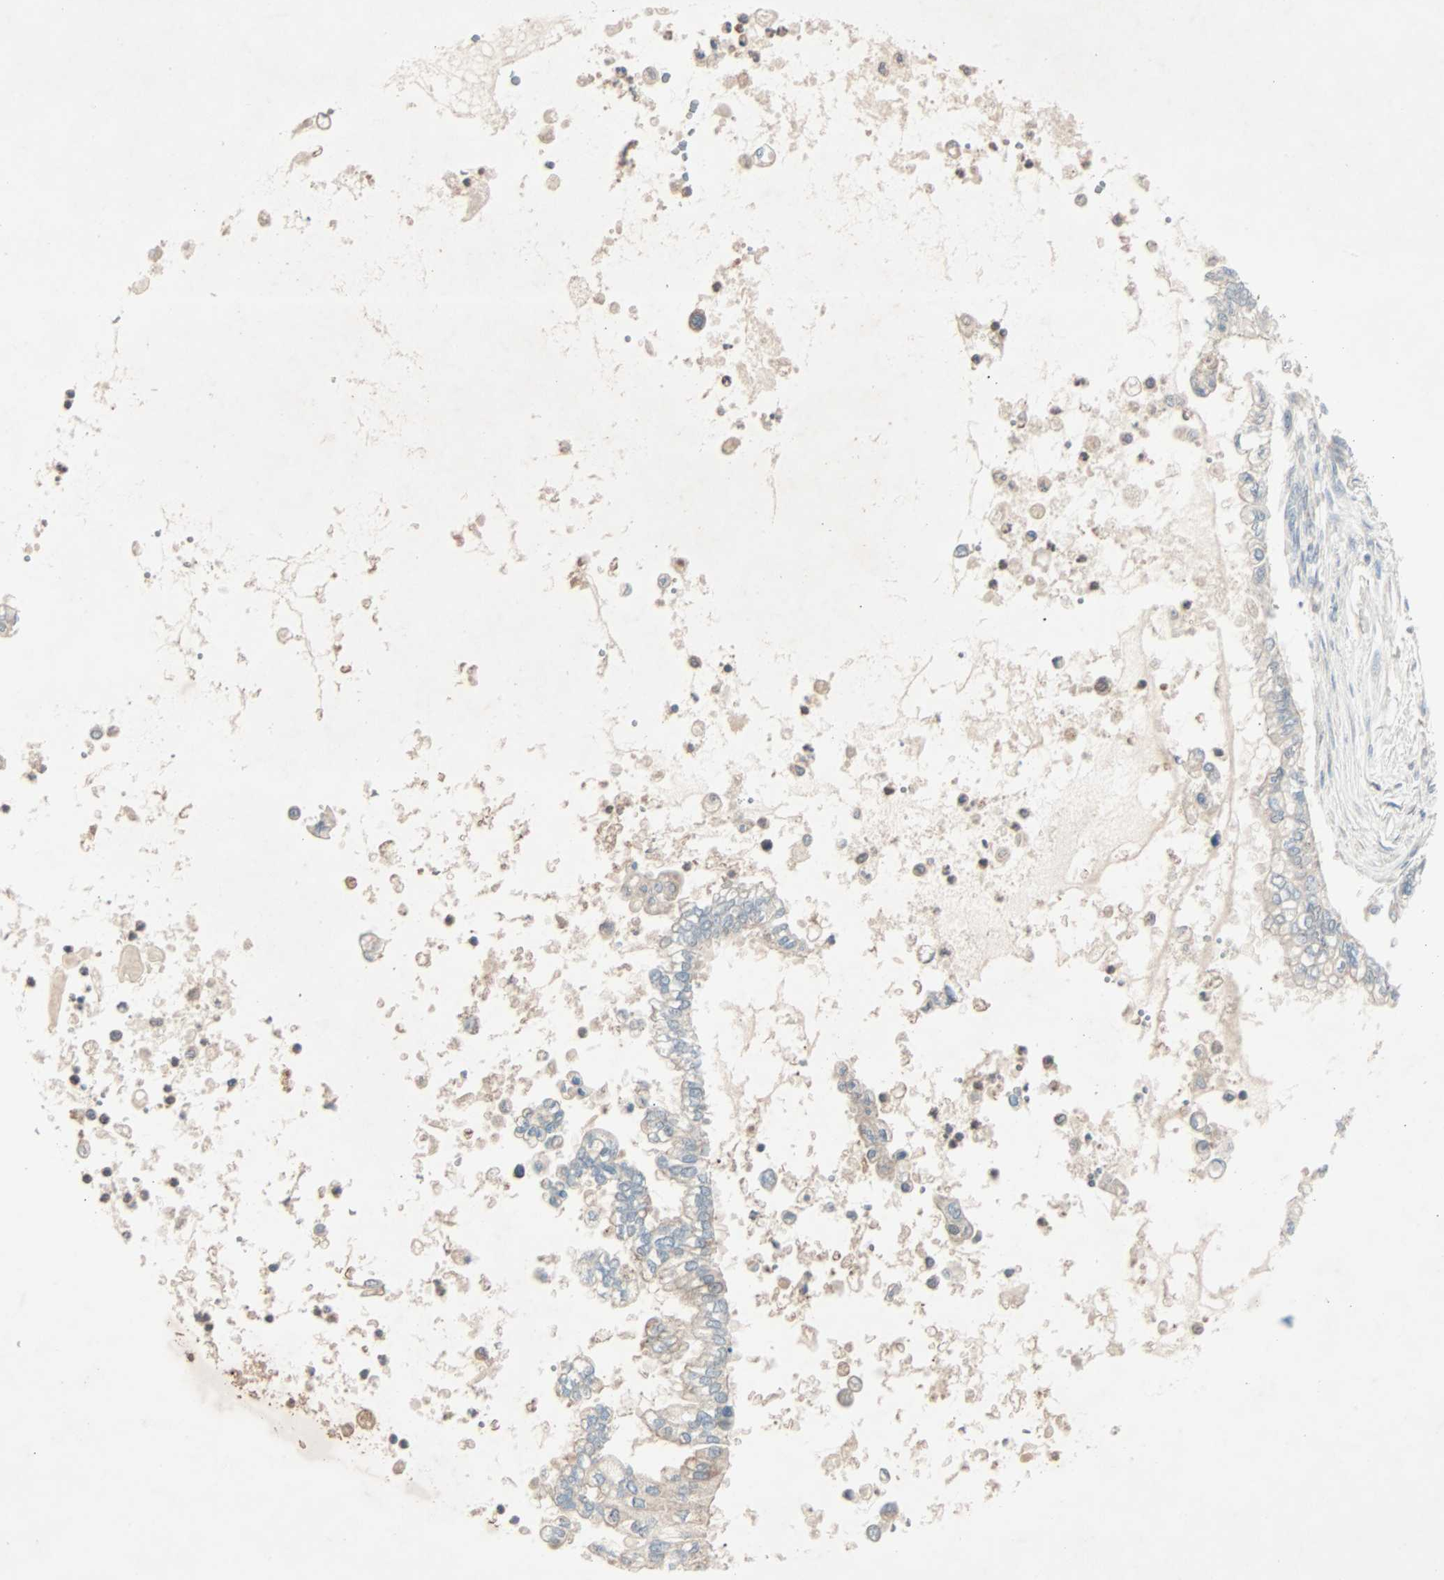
{"staining": {"intensity": "weak", "quantity": ">75%", "location": "cytoplasmic/membranous"}, "tissue": "pancreatic cancer", "cell_type": "Tumor cells", "image_type": "cancer", "snomed": [{"axis": "morphology", "description": "Adenocarcinoma, NOS"}, {"axis": "topography", "description": "Pancreas"}], "caption": "Immunohistochemistry (DAB (3,3'-diaminobenzidine)) staining of human pancreatic adenocarcinoma reveals weak cytoplasmic/membranous protein expression in about >75% of tumor cells.", "gene": "SMIM8", "patient": {"sex": "male", "age": 46}}